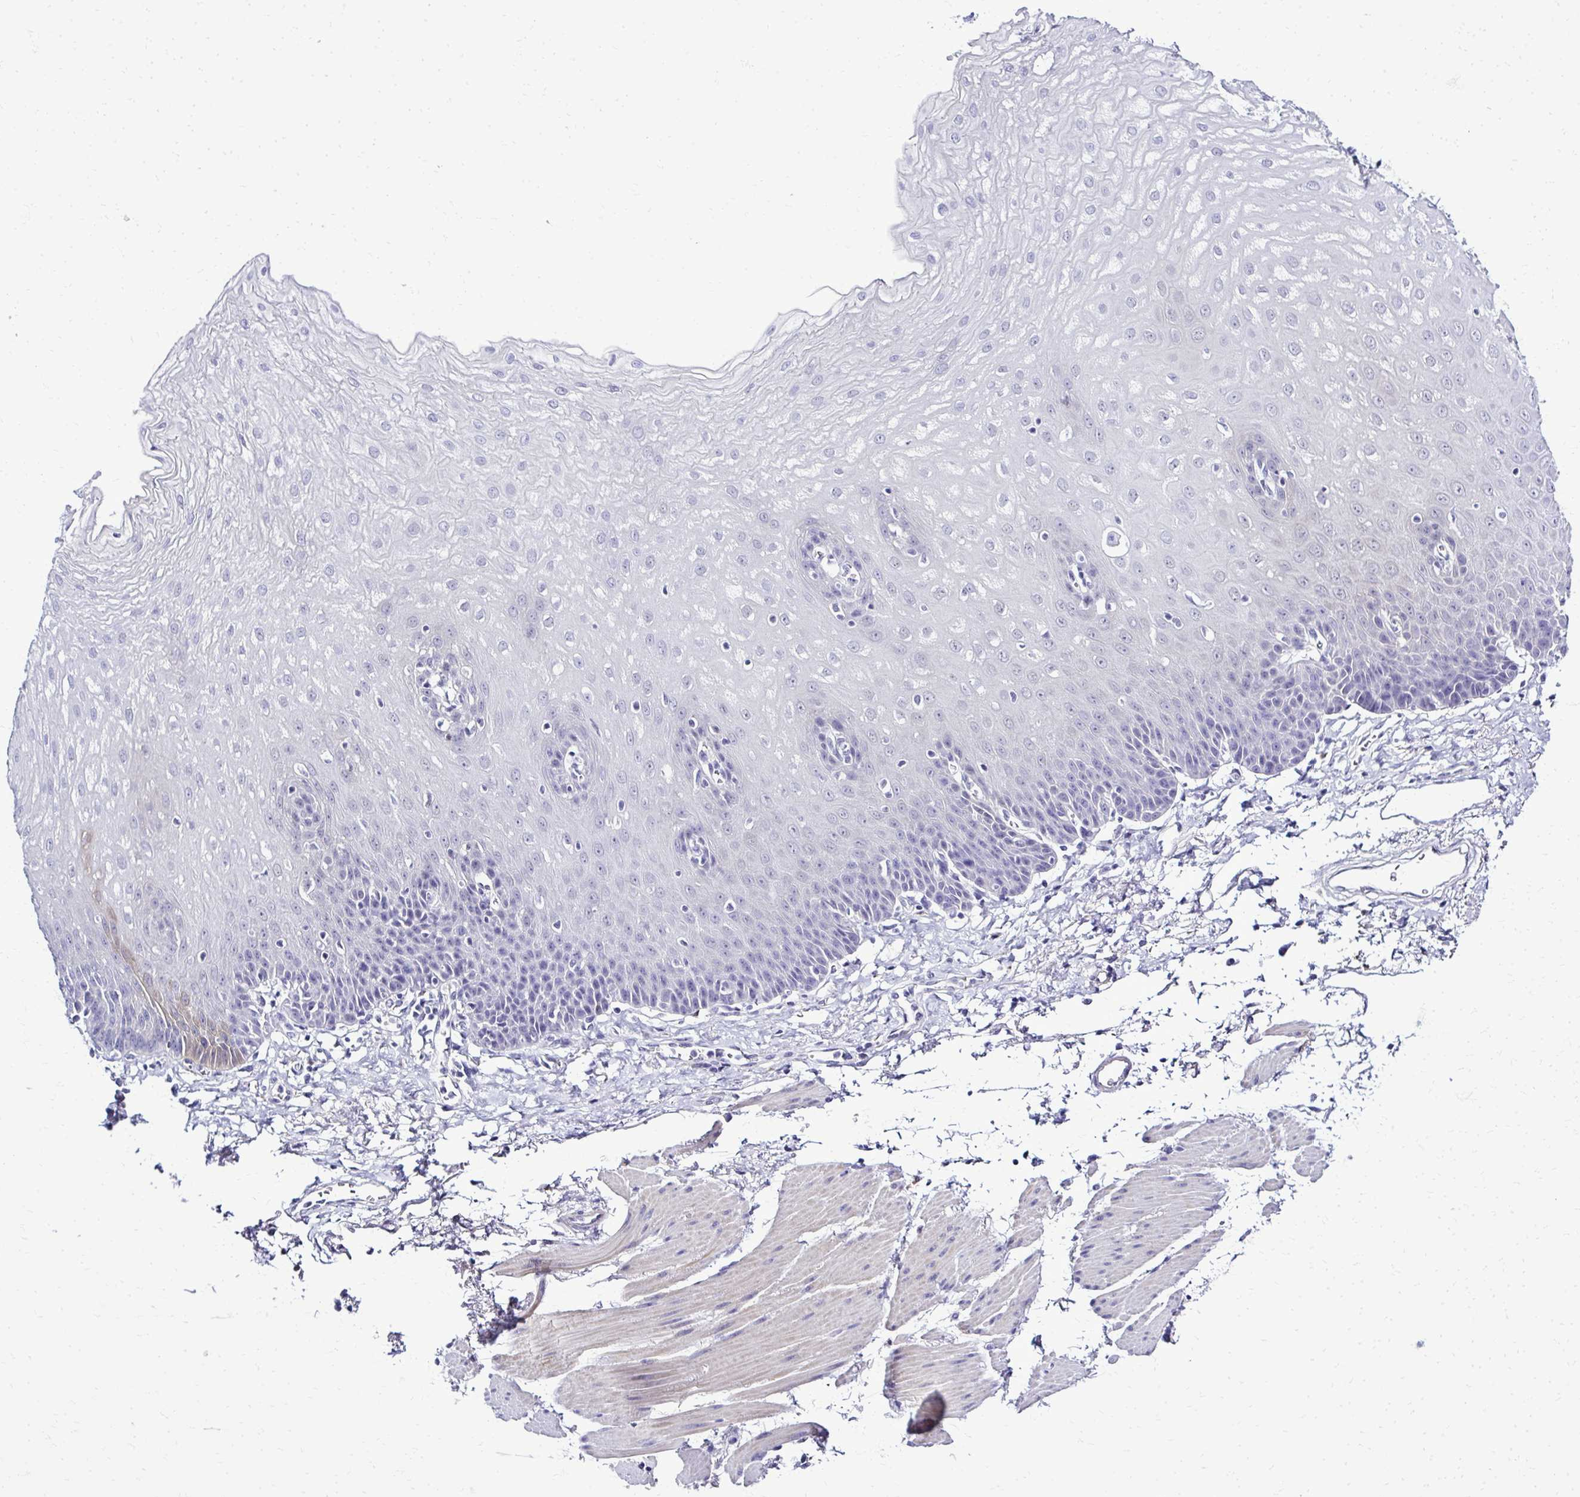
{"staining": {"intensity": "negative", "quantity": "none", "location": "none"}, "tissue": "esophagus", "cell_type": "Squamous epithelial cells", "image_type": "normal", "snomed": [{"axis": "morphology", "description": "Normal tissue, NOS"}, {"axis": "topography", "description": "Esophagus"}], "caption": "Image shows no protein positivity in squamous epithelial cells of unremarkable esophagus.", "gene": "RASL11B", "patient": {"sex": "female", "age": 81}}